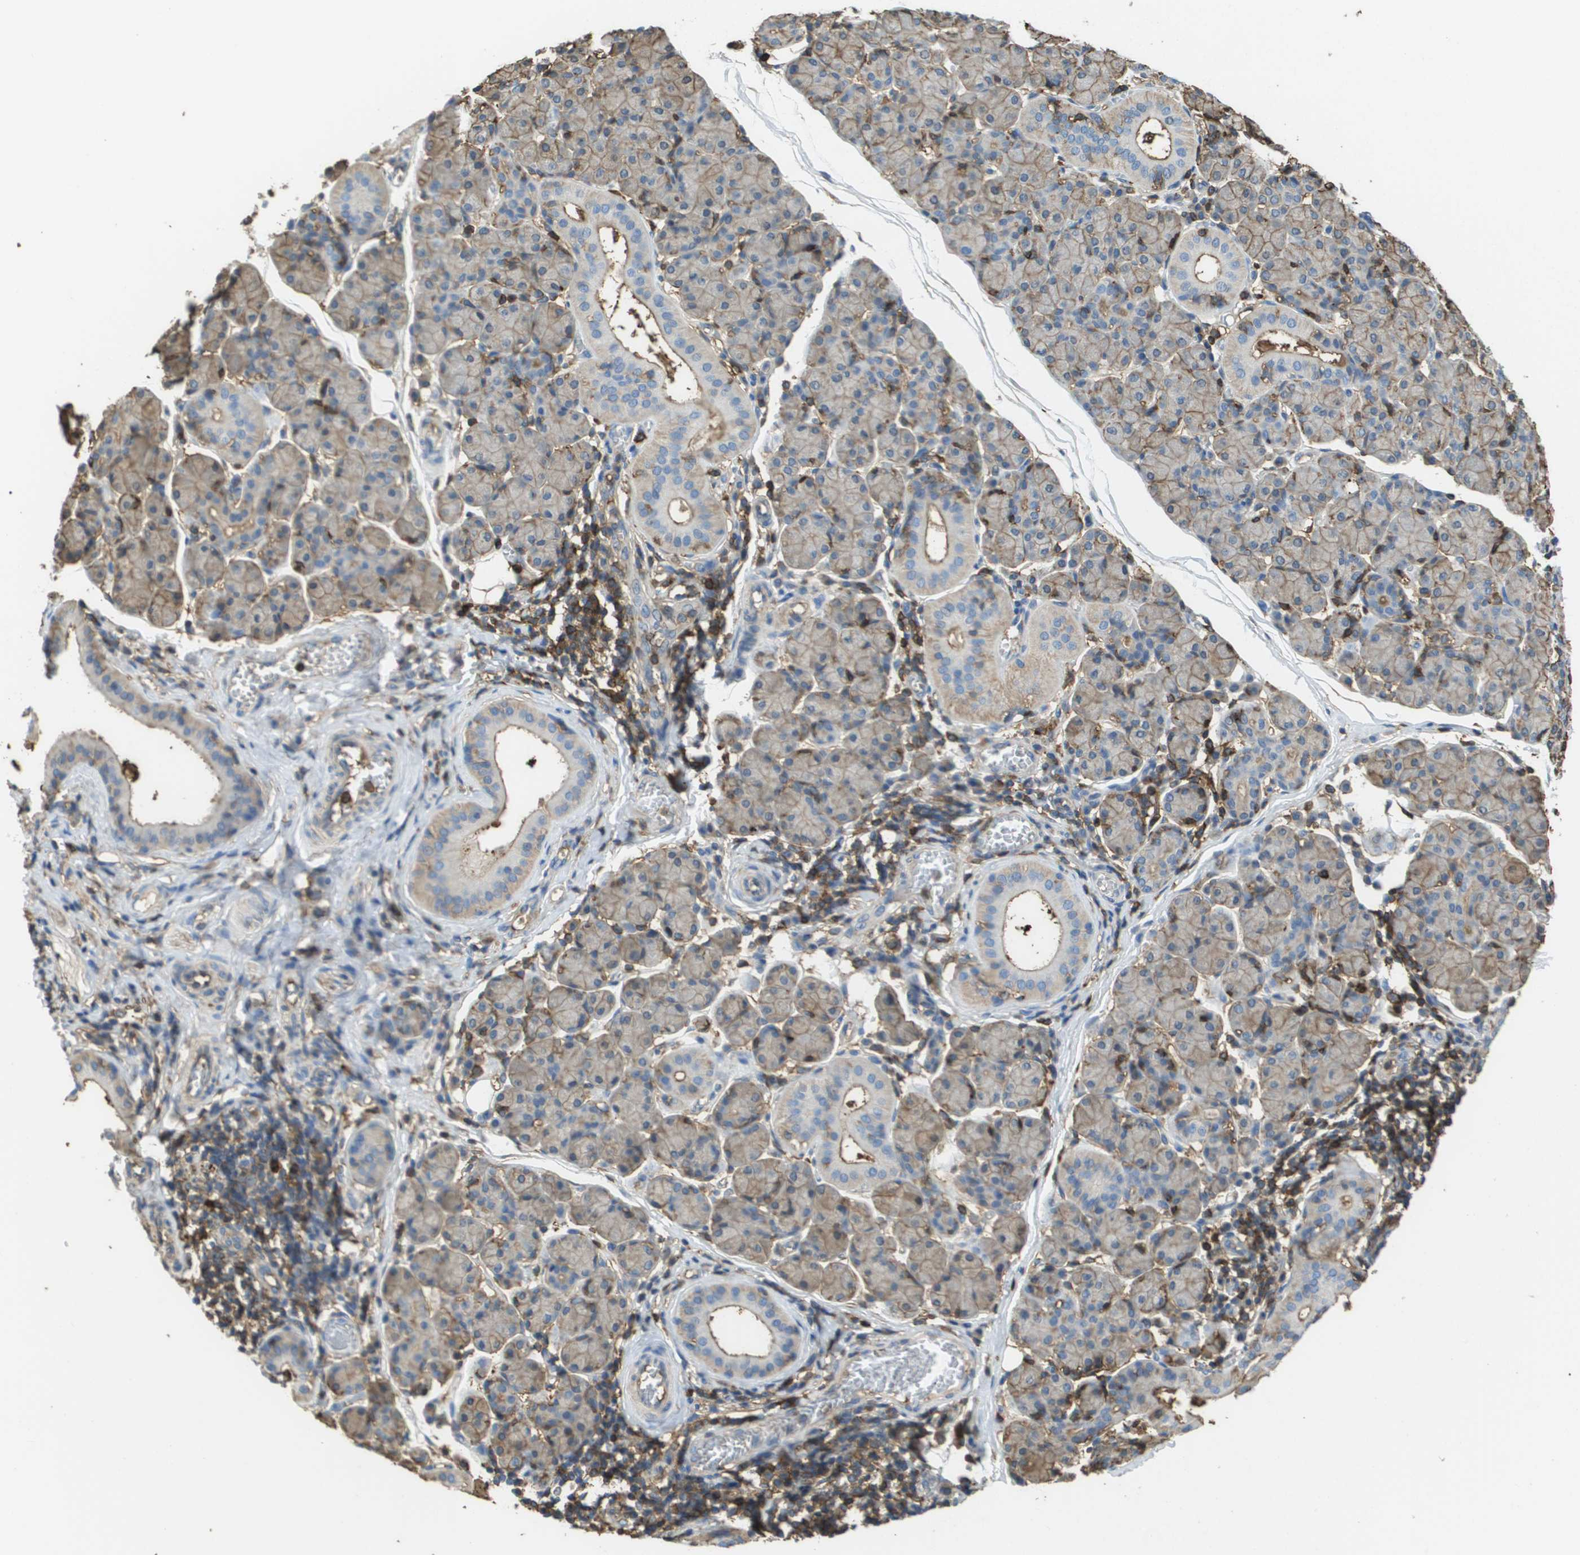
{"staining": {"intensity": "moderate", "quantity": "25%-75%", "location": "cytoplasmic/membranous"}, "tissue": "salivary gland", "cell_type": "Glandular cells", "image_type": "normal", "snomed": [{"axis": "morphology", "description": "Normal tissue, NOS"}, {"axis": "morphology", "description": "Inflammation, NOS"}, {"axis": "topography", "description": "Lymph node"}, {"axis": "topography", "description": "Salivary gland"}], "caption": "Glandular cells demonstrate moderate cytoplasmic/membranous positivity in approximately 25%-75% of cells in unremarkable salivary gland. (Brightfield microscopy of DAB IHC at high magnification).", "gene": "PASK", "patient": {"sex": "male", "age": 3}}